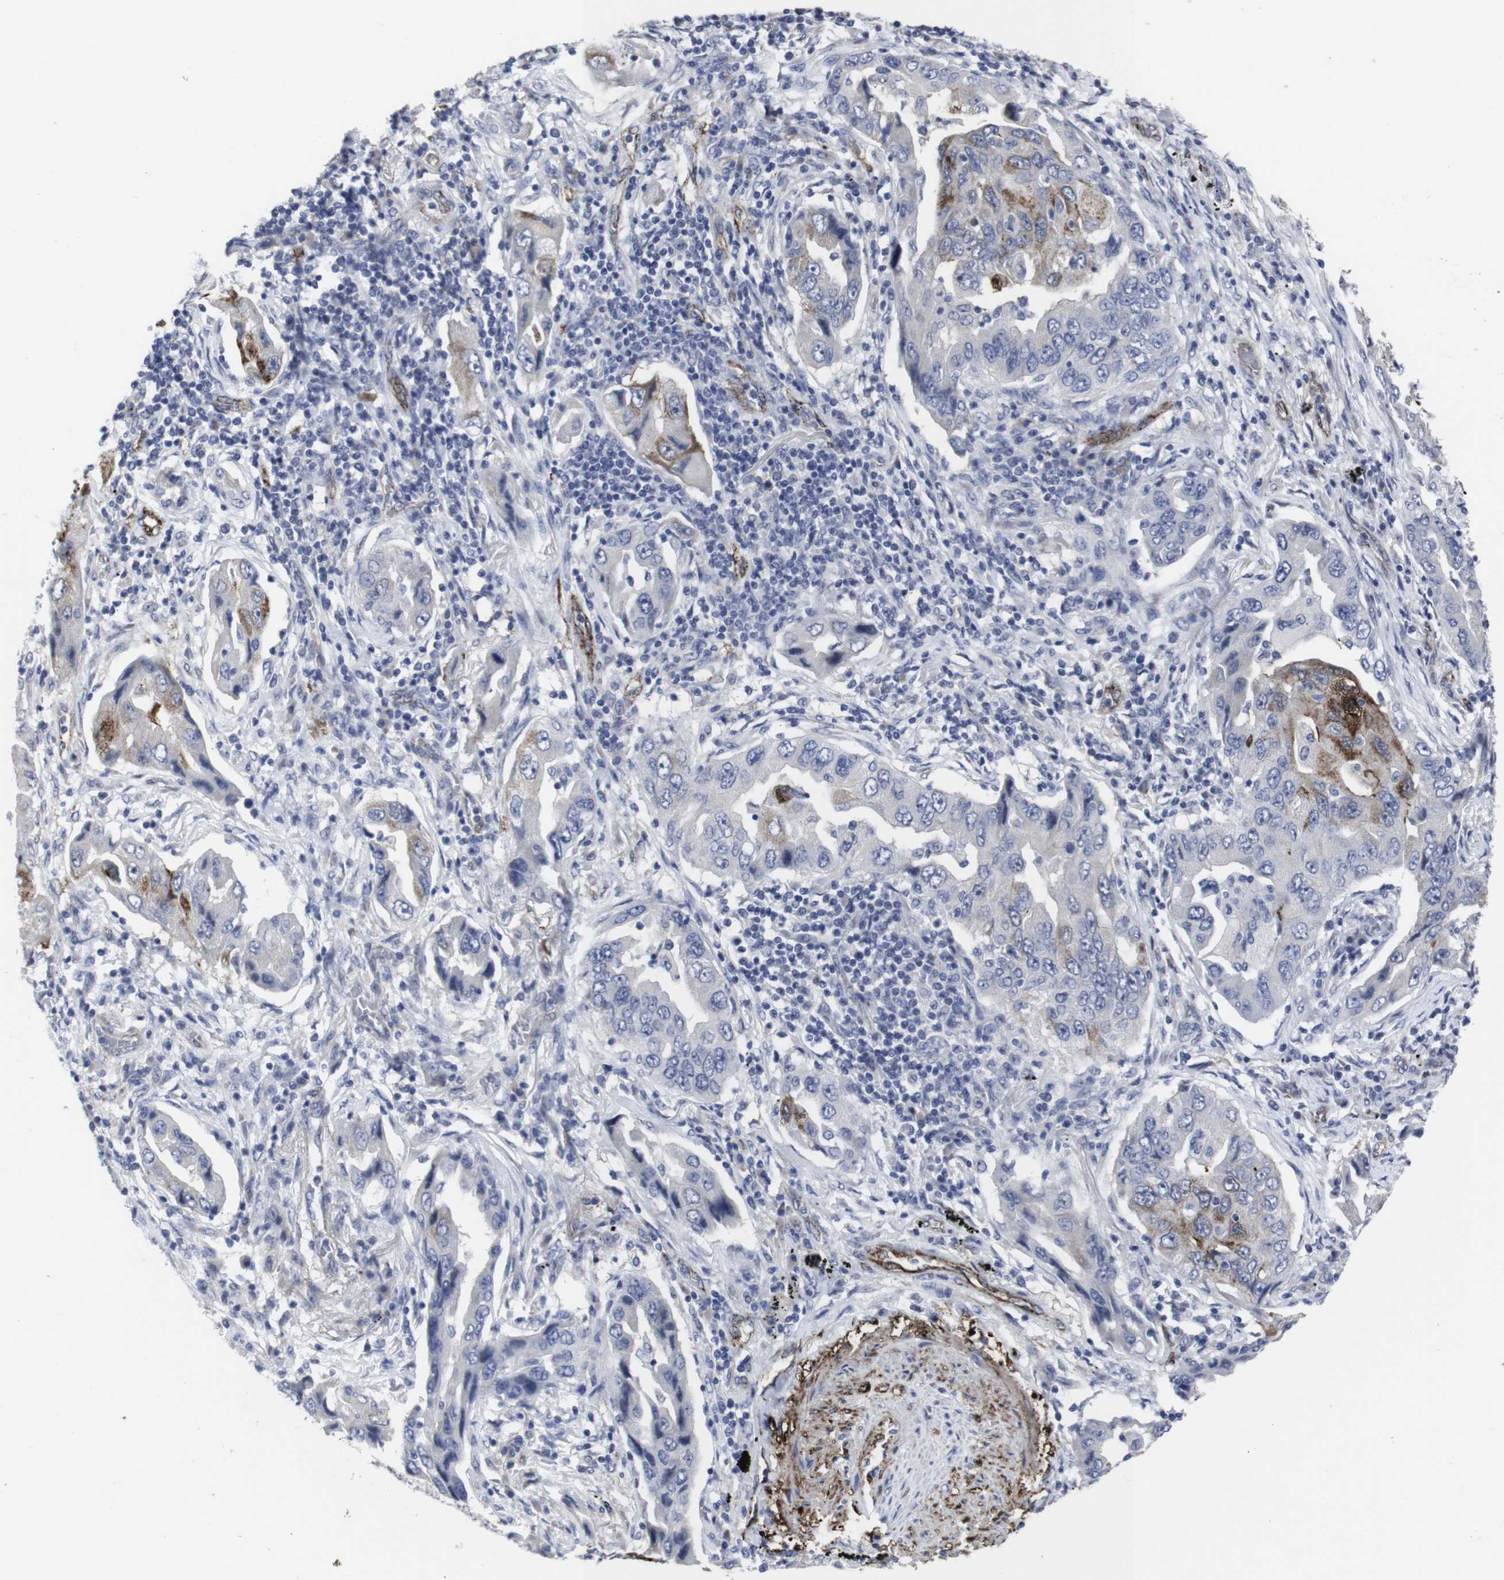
{"staining": {"intensity": "moderate", "quantity": "<25%", "location": "cytoplasmic/membranous"}, "tissue": "lung cancer", "cell_type": "Tumor cells", "image_type": "cancer", "snomed": [{"axis": "morphology", "description": "Adenocarcinoma, NOS"}, {"axis": "topography", "description": "Lung"}], "caption": "A photomicrograph showing moderate cytoplasmic/membranous positivity in about <25% of tumor cells in lung cancer (adenocarcinoma), as visualized by brown immunohistochemical staining.", "gene": "SNCG", "patient": {"sex": "female", "age": 65}}